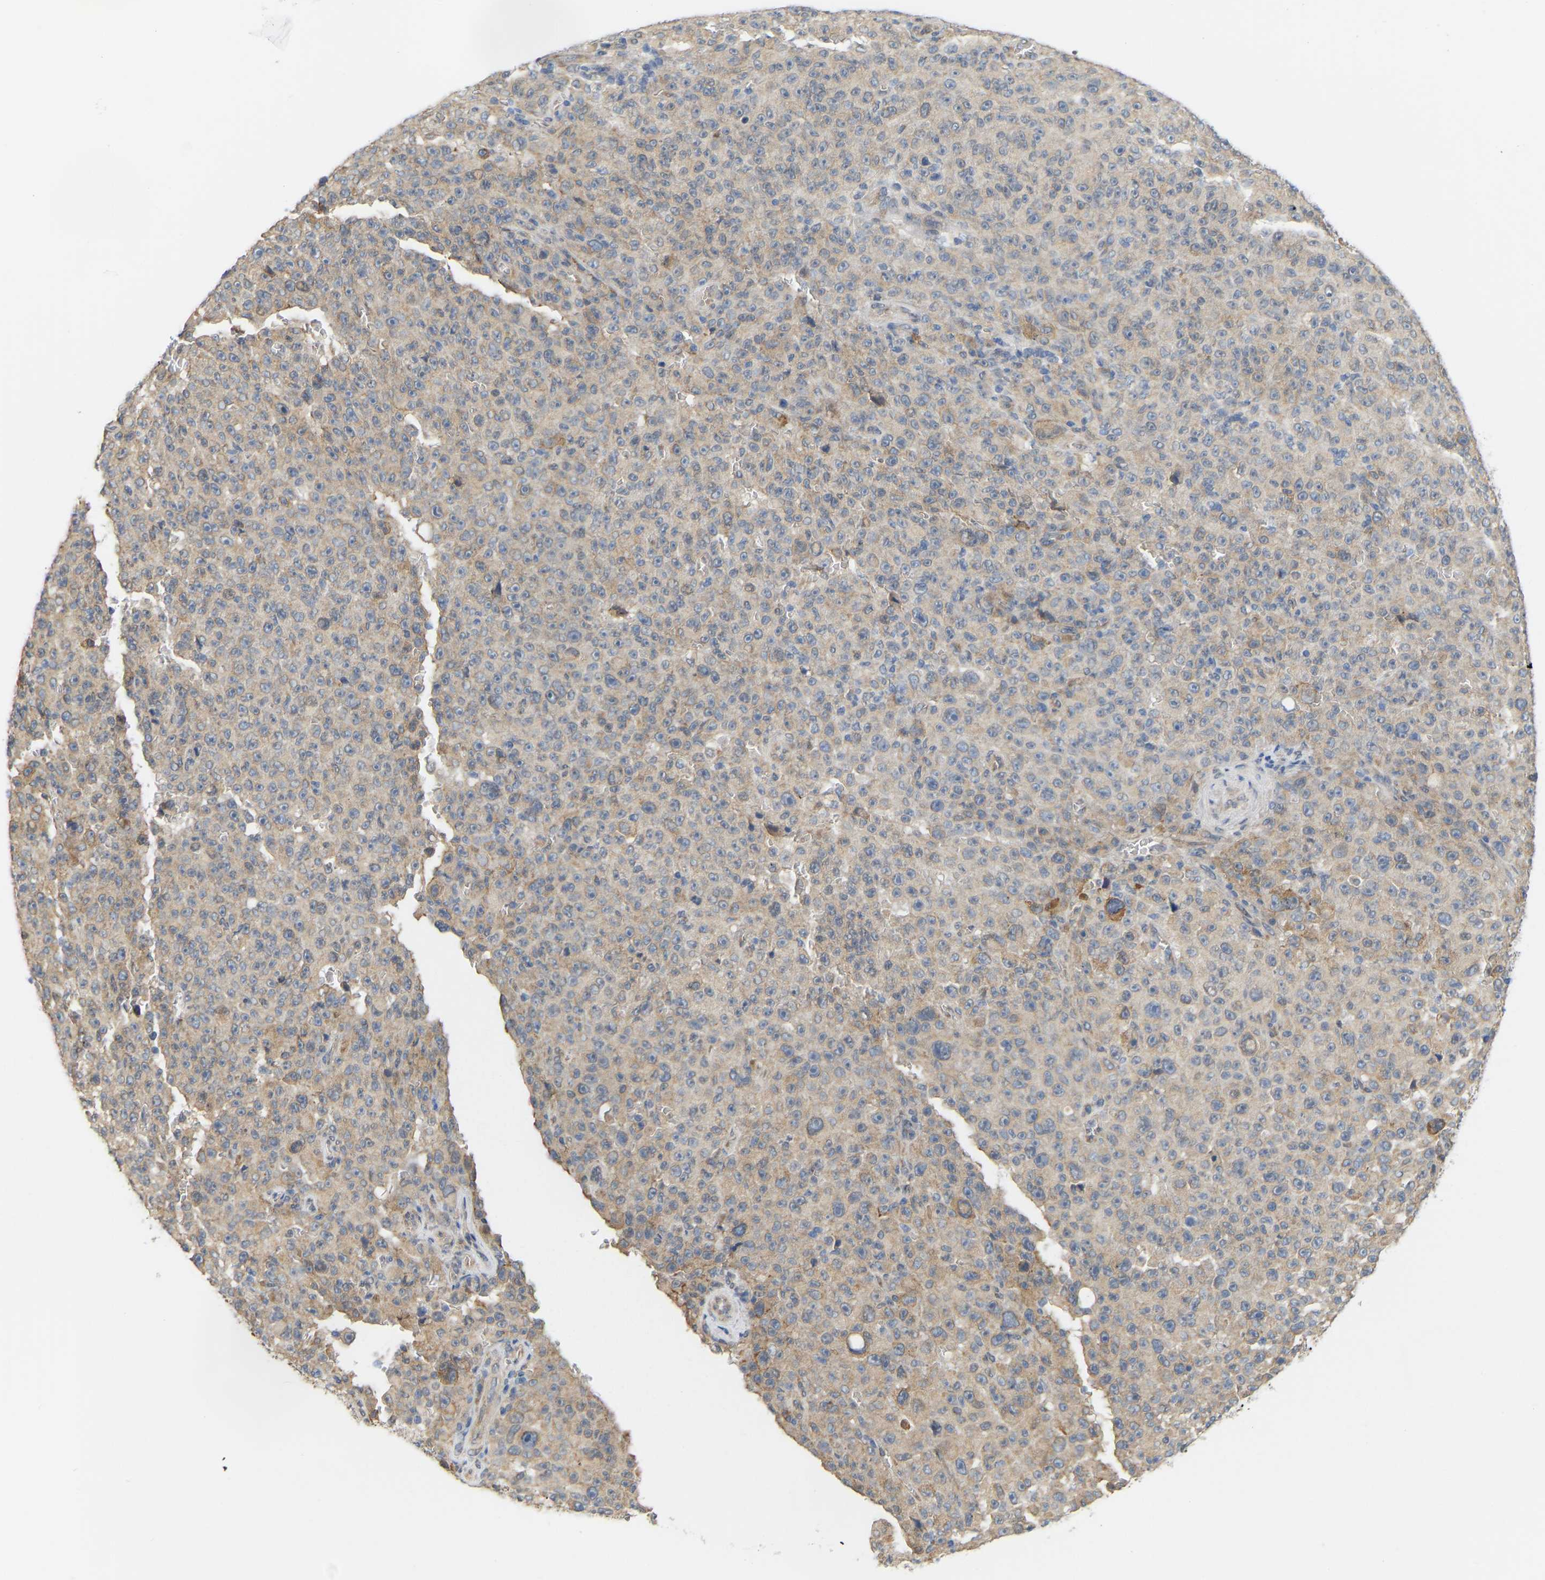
{"staining": {"intensity": "moderate", "quantity": "25%-75%", "location": "cytoplasmic/membranous"}, "tissue": "melanoma", "cell_type": "Tumor cells", "image_type": "cancer", "snomed": [{"axis": "morphology", "description": "Malignant melanoma, NOS"}, {"axis": "topography", "description": "Skin"}], "caption": "Immunohistochemical staining of human malignant melanoma shows medium levels of moderate cytoplasmic/membranous expression in about 25%-75% of tumor cells.", "gene": "BEND3", "patient": {"sex": "female", "age": 82}}